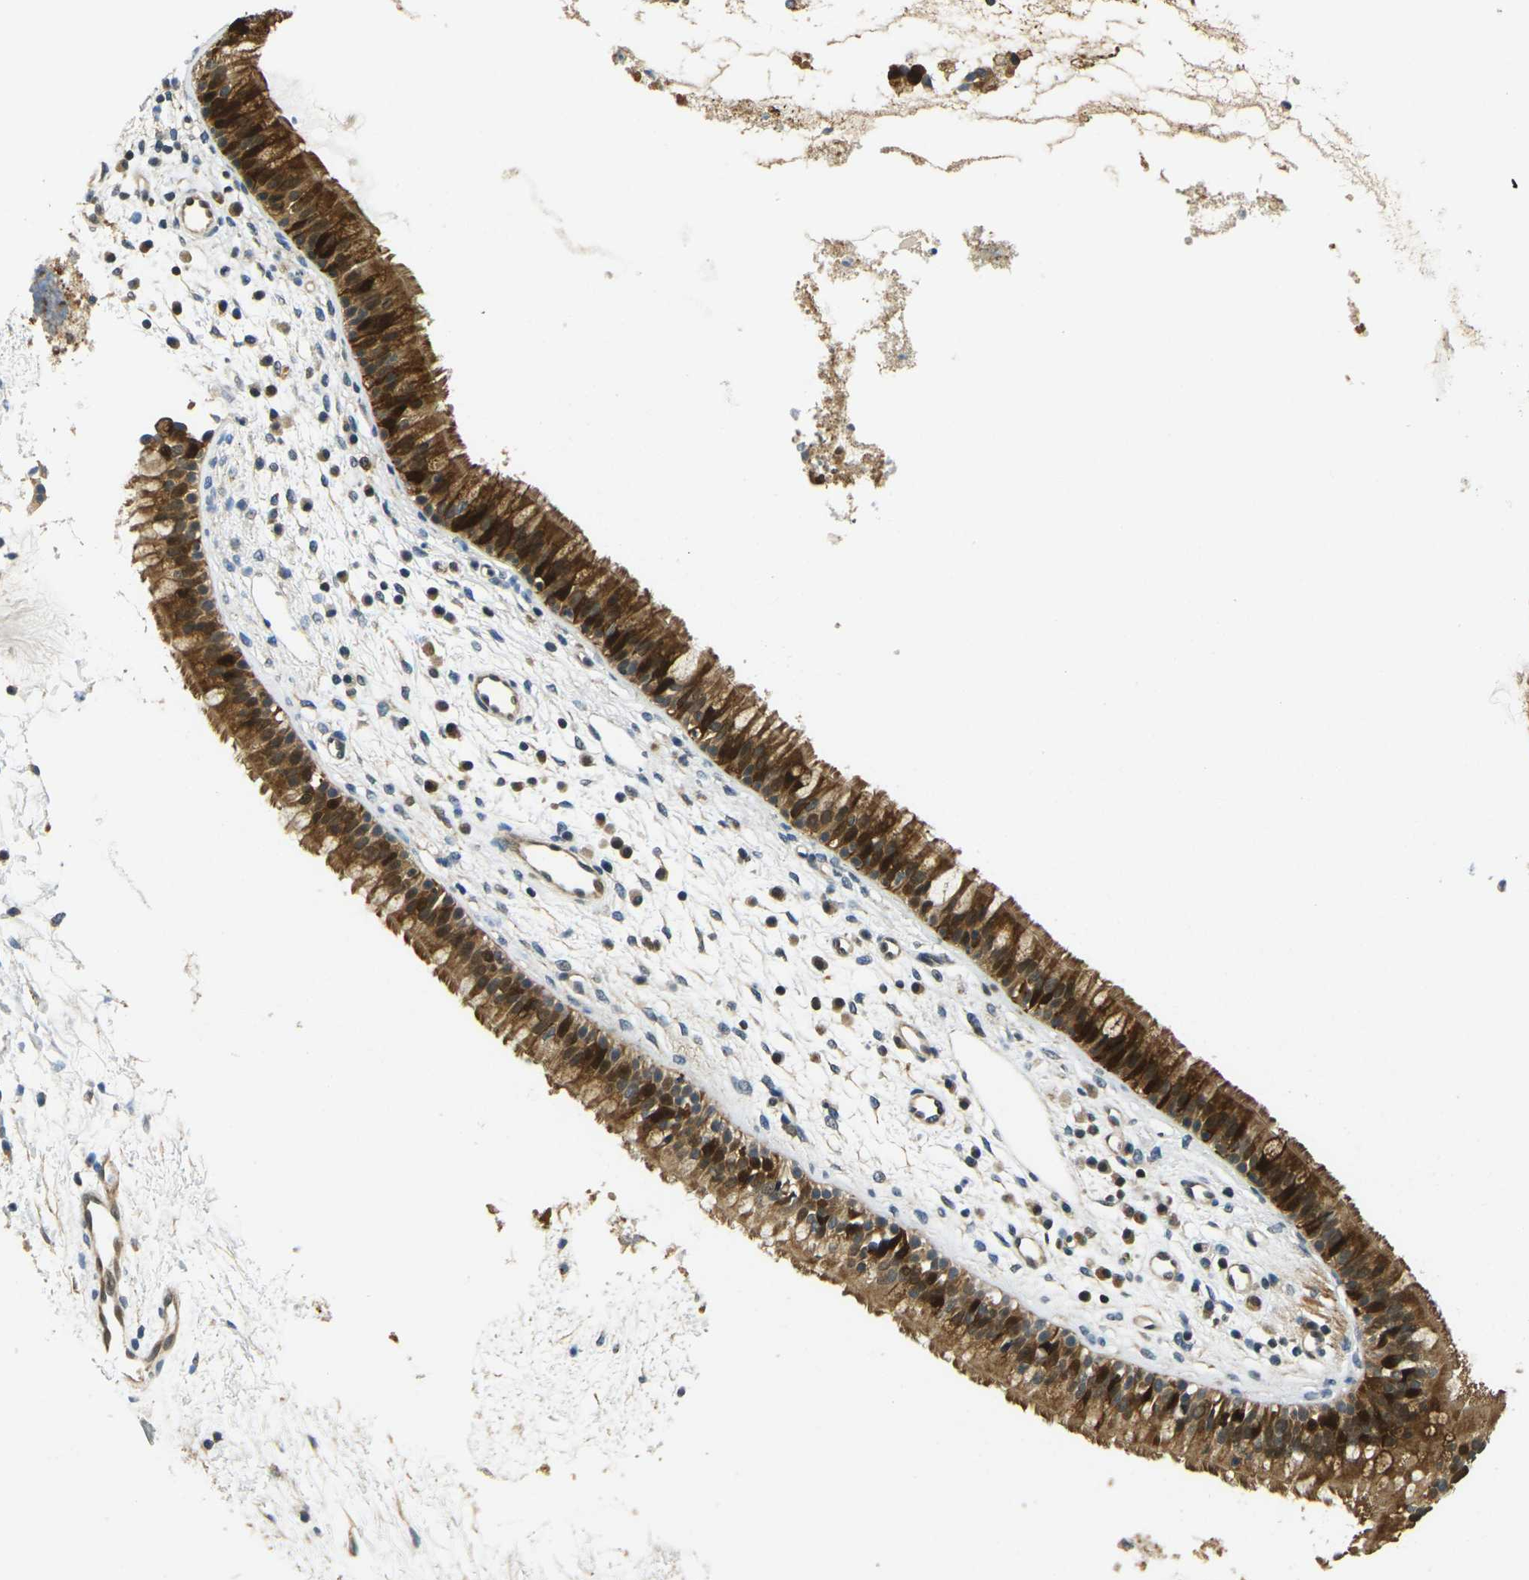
{"staining": {"intensity": "strong", "quantity": ">75%", "location": "cytoplasmic/membranous,nuclear"}, "tissue": "nasopharynx", "cell_type": "Respiratory epithelial cells", "image_type": "normal", "snomed": [{"axis": "morphology", "description": "Normal tissue, NOS"}, {"axis": "topography", "description": "Nasopharynx"}], "caption": "IHC image of unremarkable nasopharynx stained for a protein (brown), which reveals high levels of strong cytoplasmic/membranous,nuclear expression in approximately >75% of respiratory epithelial cells.", "gene": "KLHL8", "patient": {"sex": "male", "age": 21}}